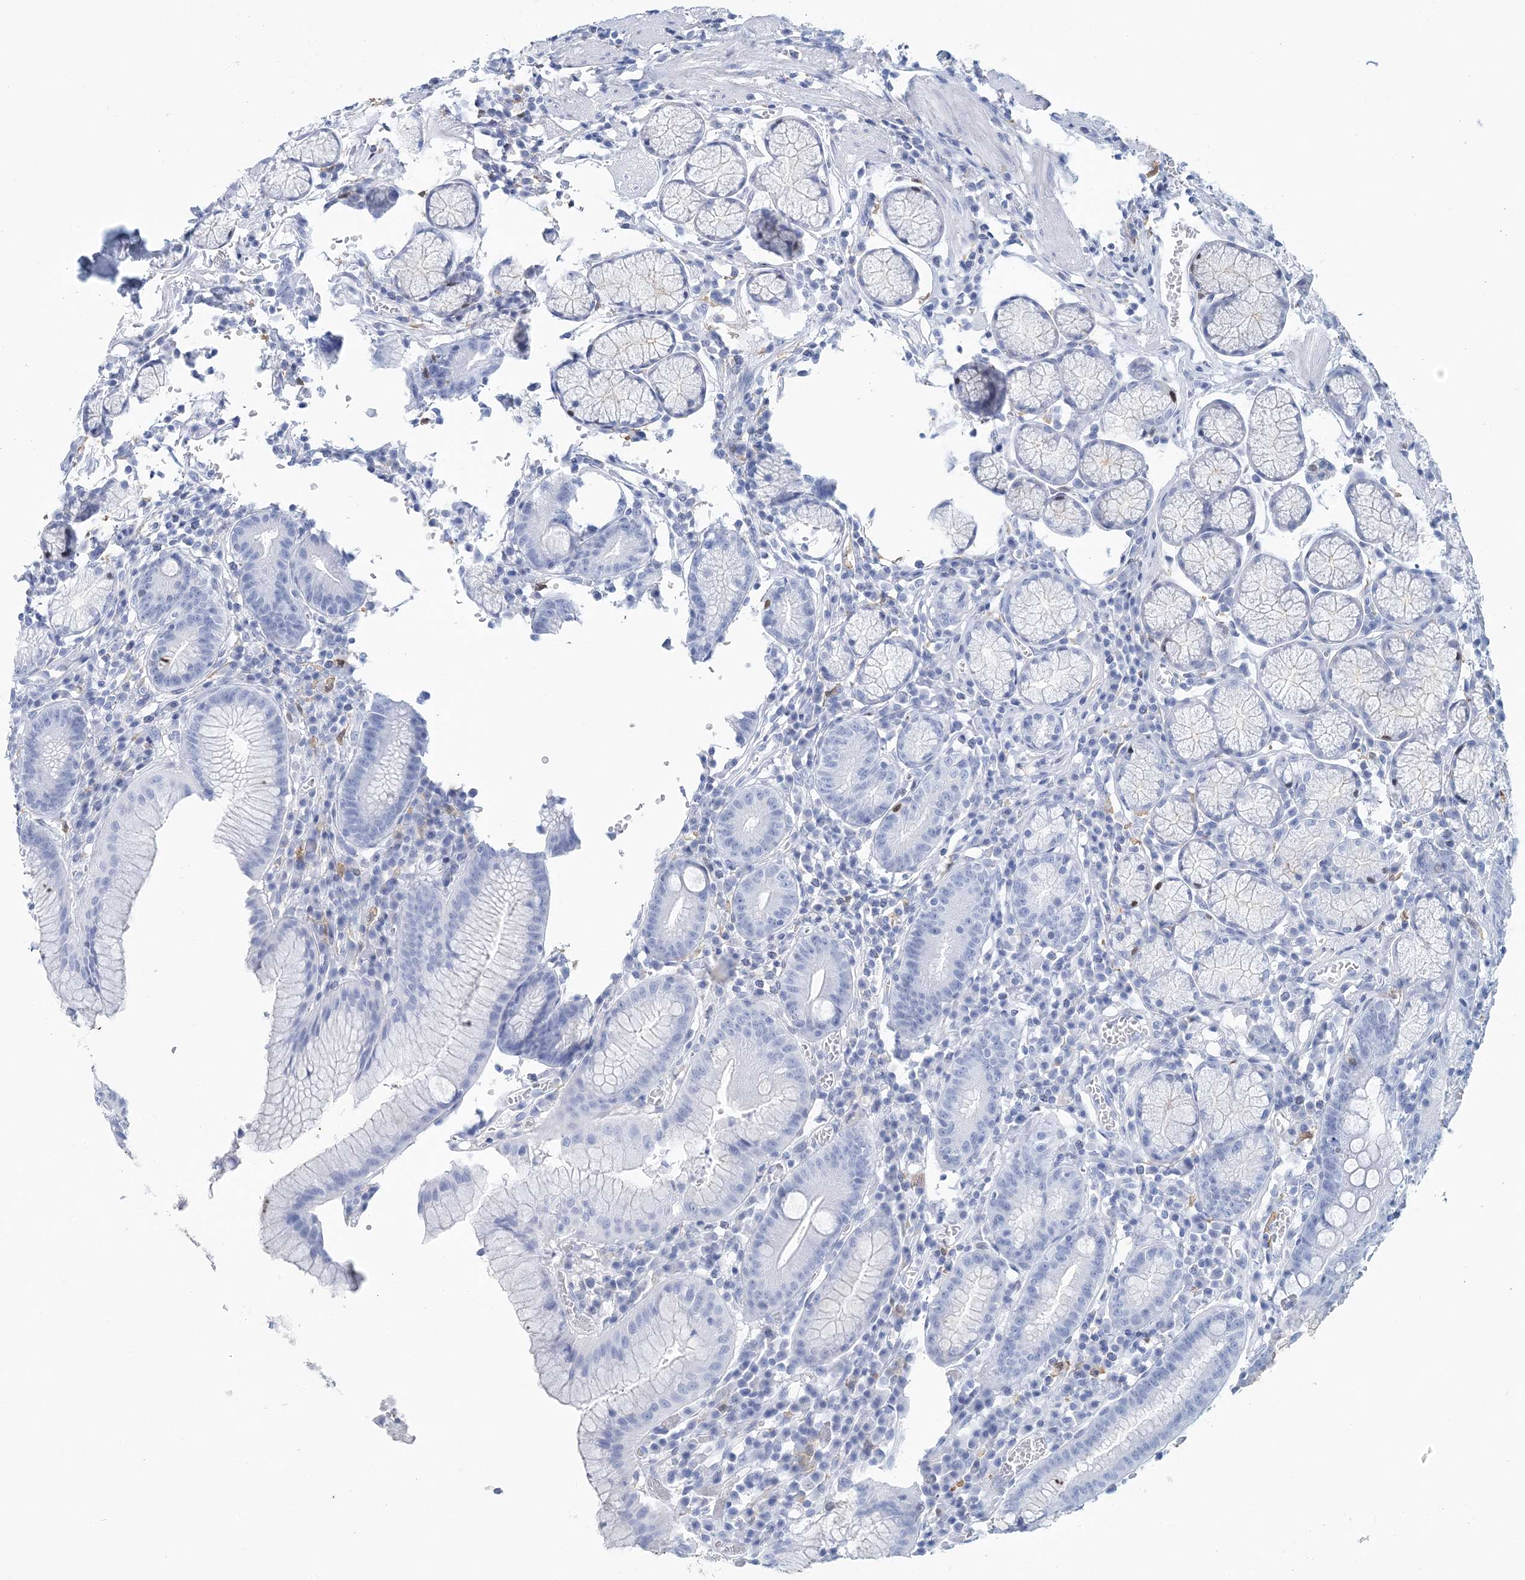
{"staining": {"intensity": "negative", "quantity": "none", "location": "none"}, "tissue": "stomach", "cell_type": "Glandular cells", "image_type": "normal", "snomed": [{"axis": "morphology", "description": "Normal tissue, NOS"}, {"axis": "topography", "description": "Stomach"}], "caption": "Immunohistochemistry (IHC) histopathology image of unremarkable human stomach stained for a protein (brown), which exhibits no expression in glandular cells.", "gene": "NKX6", "patient": {"sex": "male", "age": 55}}